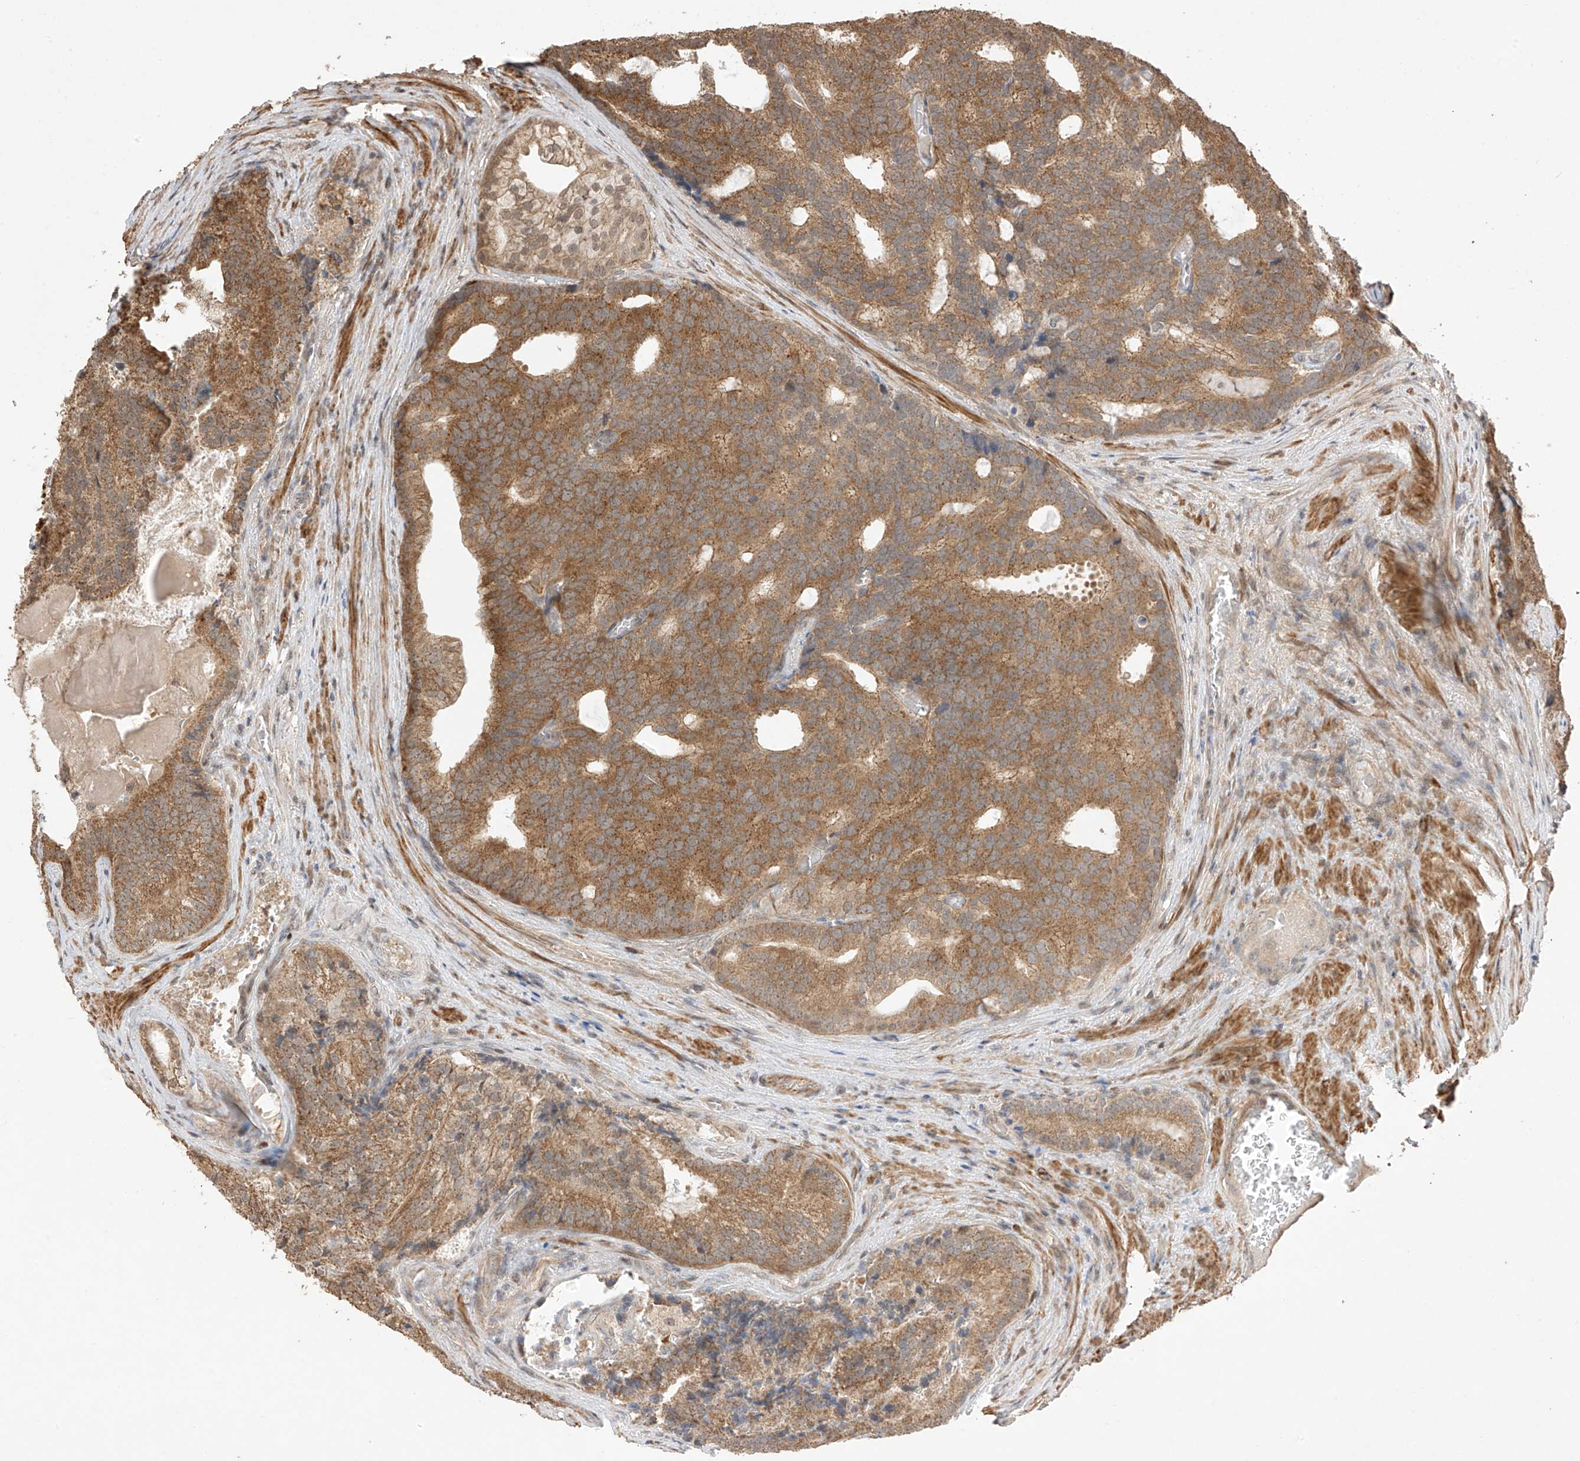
{"staining": {"intensity": "moderate", "quantity": ">75%", "location": "cytoplasmic/membranous"}, "tissue": "prostate cancer", "cell_type": "Tumor cells", "image_type": "cancer", "snomed": [{"axis": "morphology", "description": "Adenocarcinoma, Low grade"}, {"axis": "topography", "description": "Prostate"}], "caption": "High-magnification brightfield microscopy of prostate low-grade adenocarcinoma stained with DAB (3,3'-diaminobenzidine) (brown) and counterstained with hematoxylin (blue). tumor cells exhibit moderate cytoplasmic/membranous expression is identified in approximately>75% of cells.", "gene": "LATS1", "patient": {"sex": "male", "age": 71}}